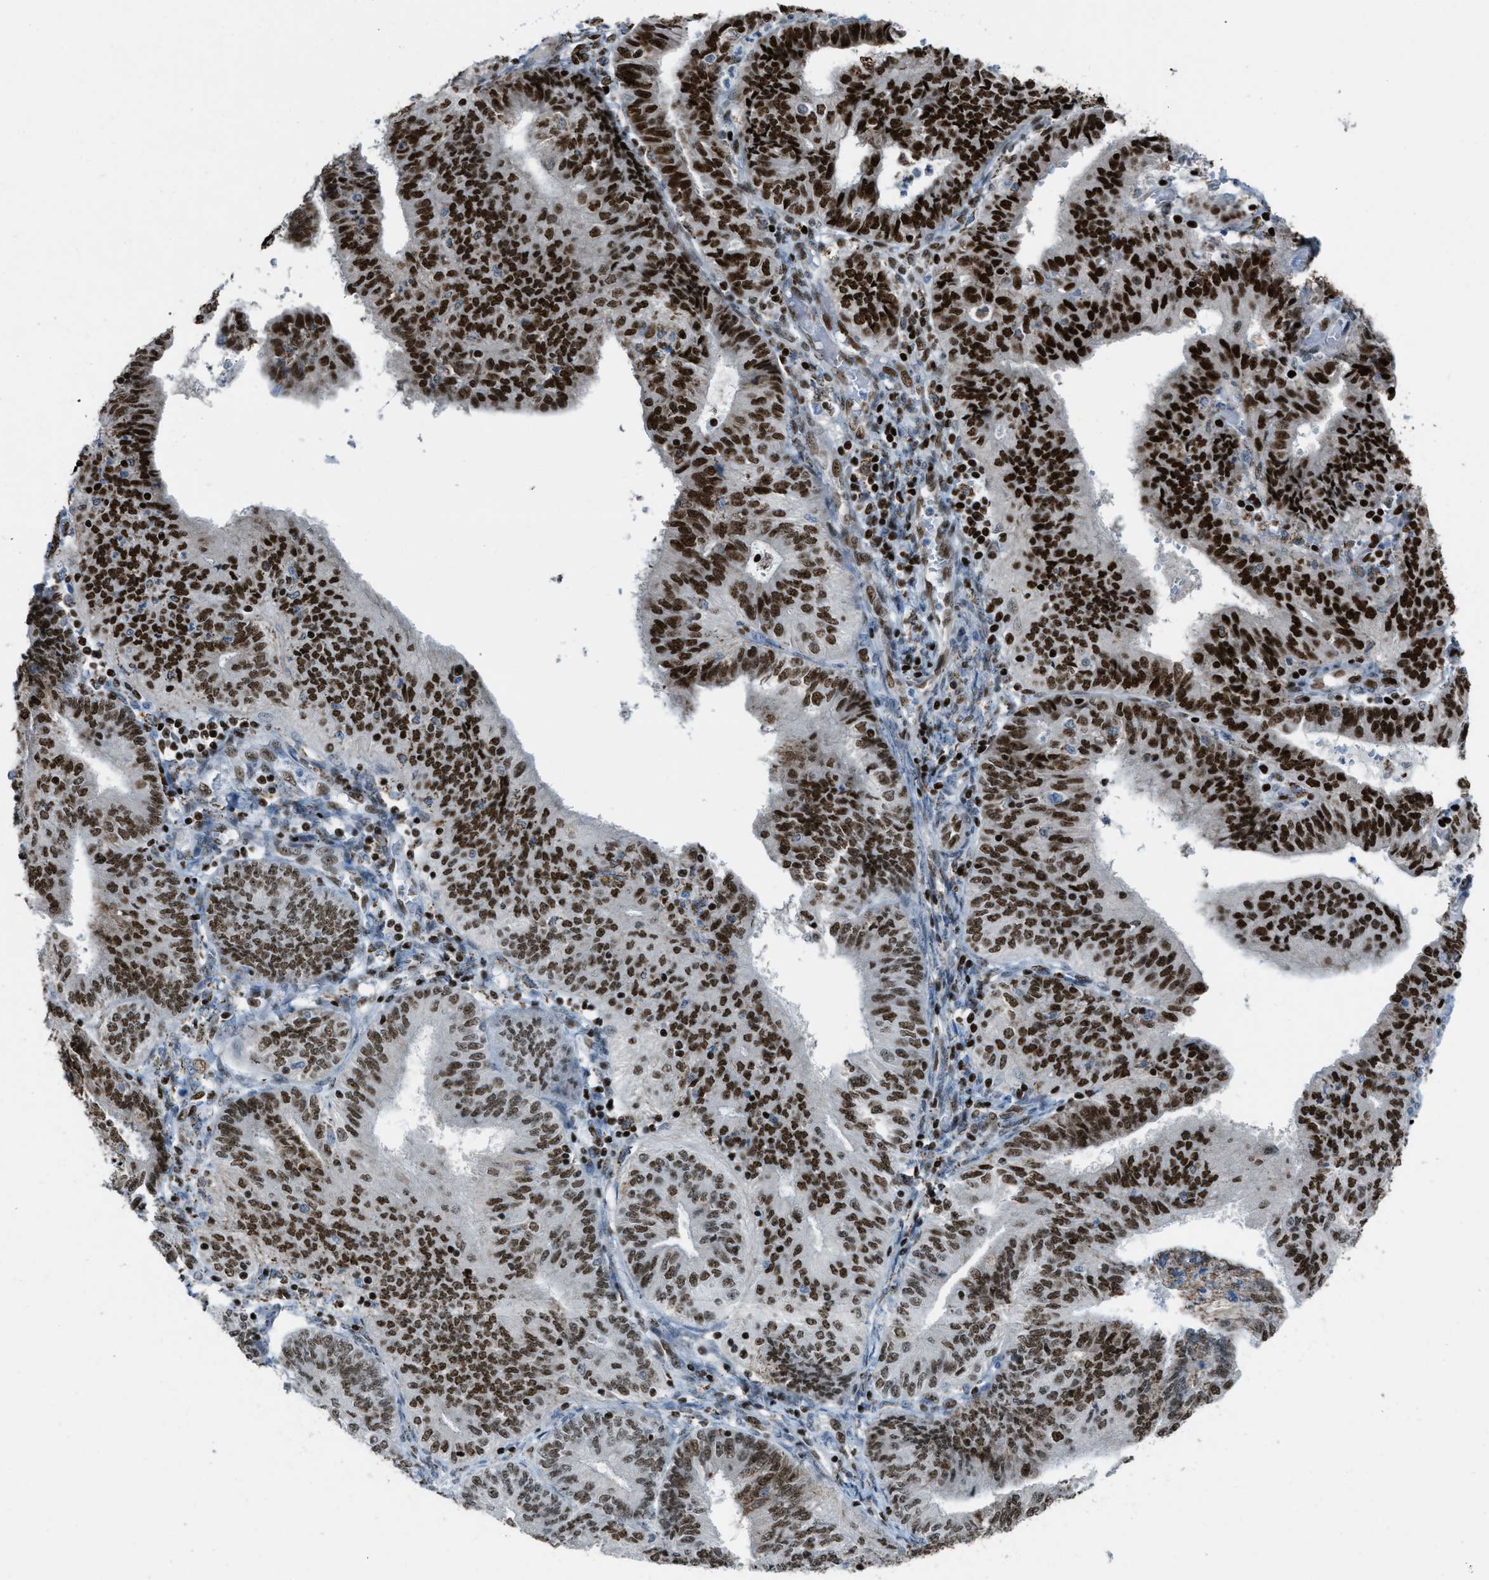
{"staining": {"intensity": "strong", "quantity": ">75%", "location": "nuclear"}, "tissue": "endometrial cancer", "cell_type": "Tumor cells", "image_type": "cancer", "snomed": [{"axis": "morphology", "description": "Adenocarcinoma, NOS"}, {"axis": "topography", "description": "Endometrium"}], "caption": "A brown stain shows strong nuclear positivity of a protein in endometrial cancer tumor cells.", "gene": "SLFN5", "patient": {"sex": "female", "age": 58}}